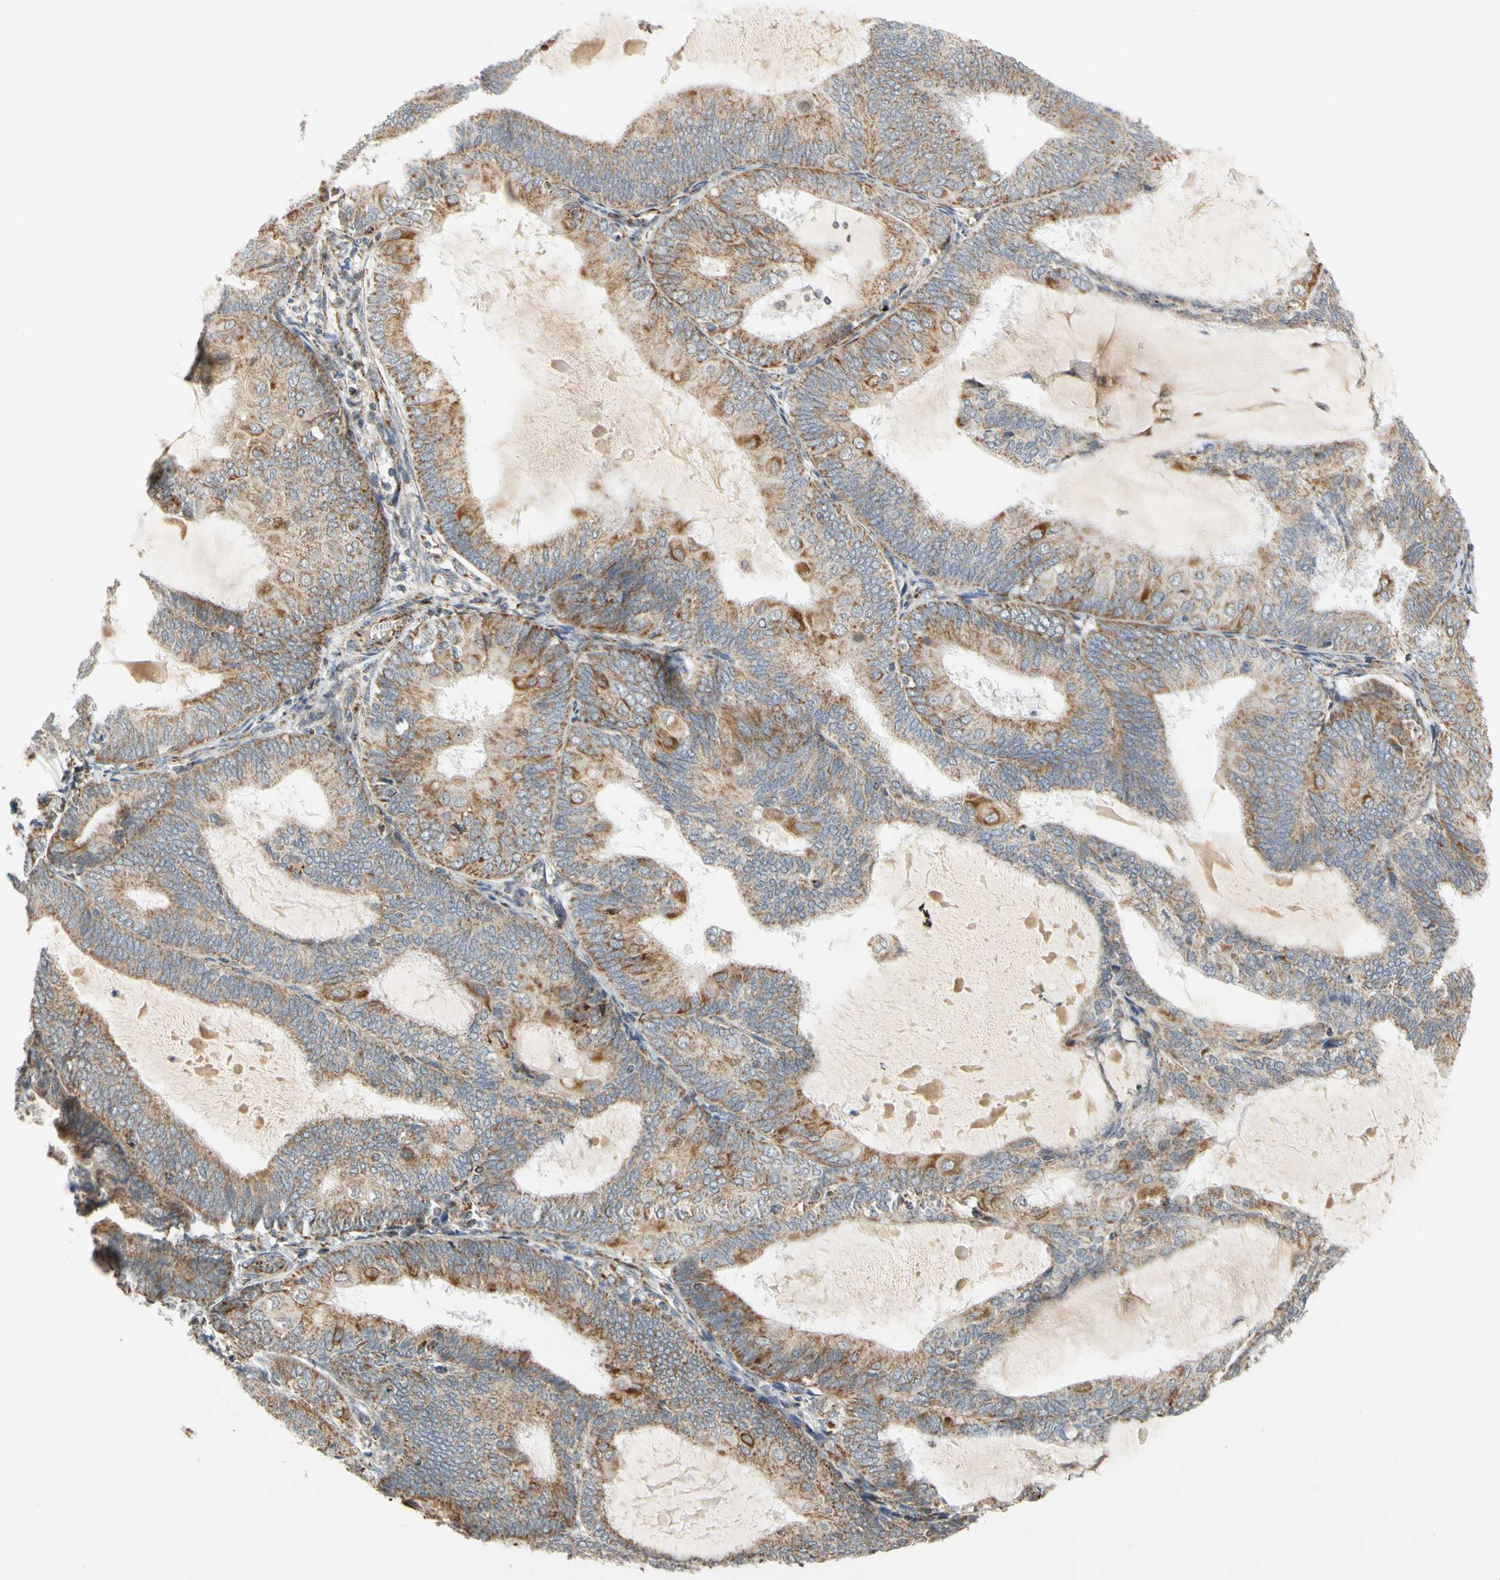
{"staining": {"intensity": "moderate", "quantity": "25%-75%", "location": "cytoplasmic/membranous"}, "tissue": "endometrial cancer", "cell_type": "Tumor cells", "image_type": "cancer", "snomed": [{"axis": "morphology", "description": "Adenocarcinoma, NOS"}, {"axis": "topography", "description": "Endometrium"}], "caption": "Protein expression by immunohistochemistry (IHC) shows moderate cytoplasmic/membranous positivity in approximately 25%-75% of tumor cells in adenocarcinoma (endometrial). Ihc stains the protein in brown and the nuclei are stained blue.", "gene": "SFXN3", "patient": {"sex": "female", "age": 81}}